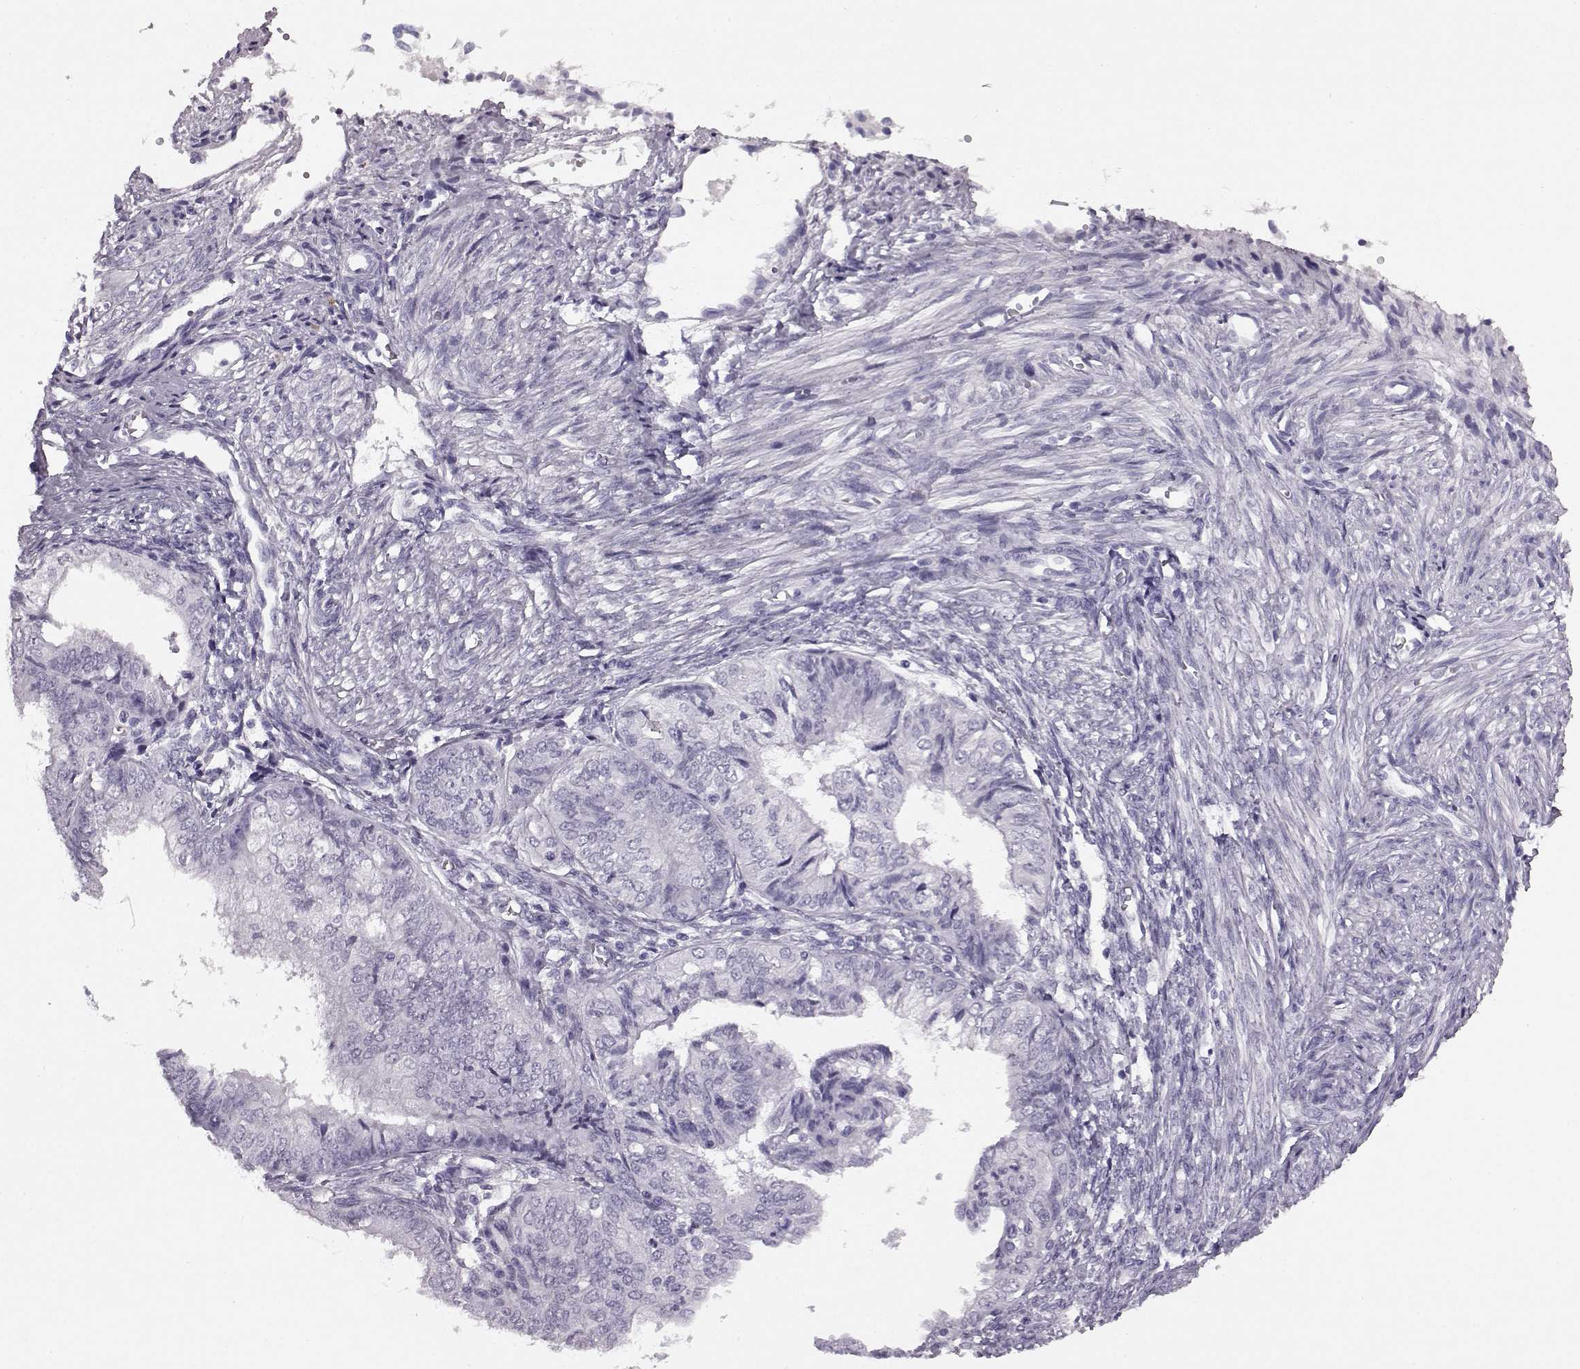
{"staining": {"intensity": "negative", "quantity": "none", "location": "none"}, "tissue": "endometrial cancer", "cell_type": "Tumor cells", "image_type": "cancer", "snomed": [{"axis": "morphology", "description": "Adenocarcinoma, NOS"}, {"axis": "topography", "description": "Endometrium"}], "caption": "A high-resolution micrograph shows immunohistochemistry (IHC) staining of endometrial adenocarcinoma, which displays no significant staining in tumor cells.", "gene": "AIPL1", "patient": {"sex": "female", "age": 58}}